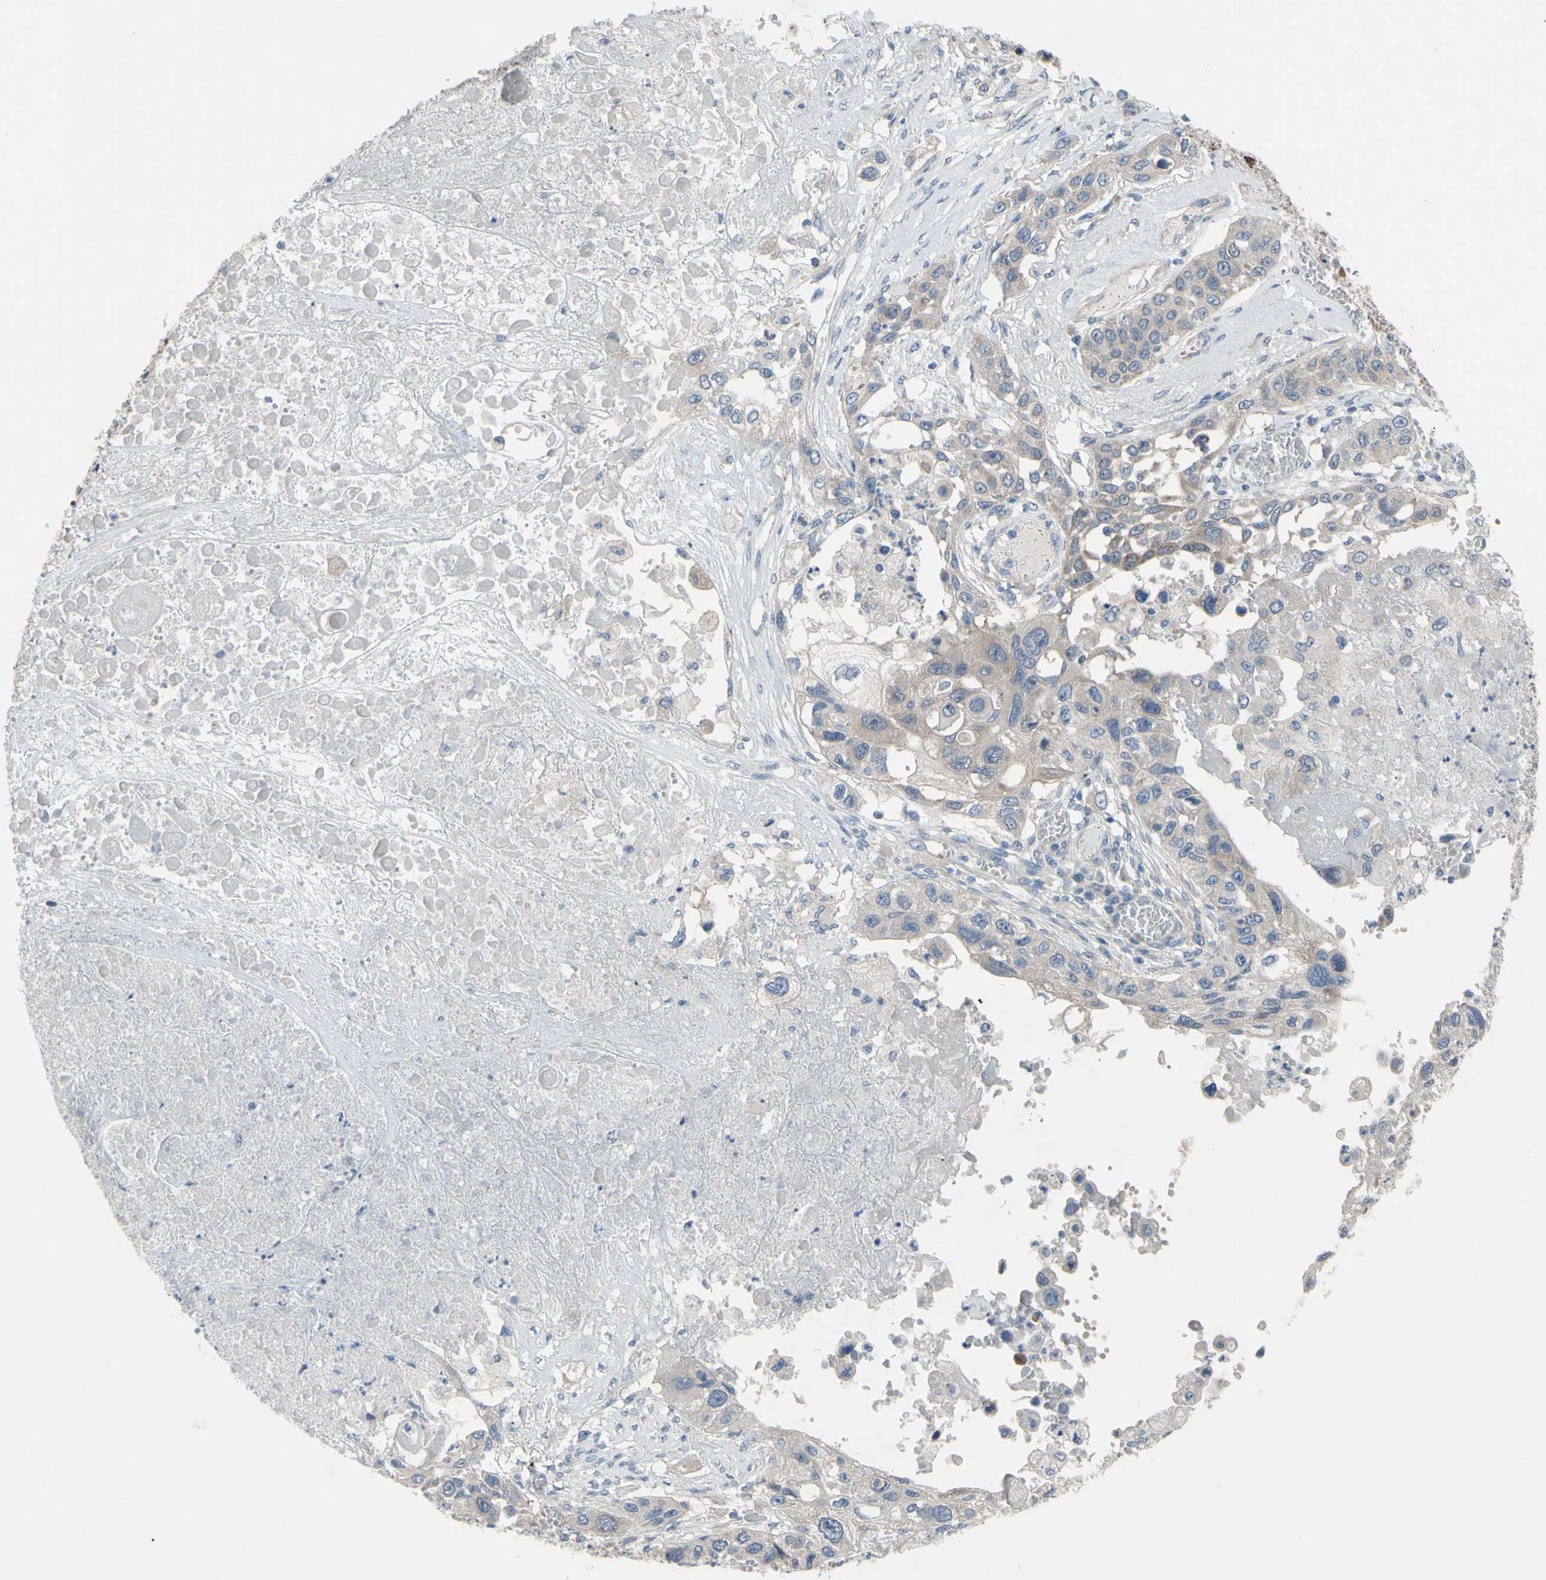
{"staining": {"intensity": "weak", "quantity": ">75%", "location": "cytoplasmic/membranous"}, "tissue": "lung cancer", "cell_type": "Tumor cells", "image_type": "cancer", "snomed": [{"axis": "morphology", "description": "Squamous cell carcinoma, NOS"}, {"axis": "topography", "description": "Lung"}], "caption": "Squamous cell carcinoma (lung) stained with a brown dye reveals weak cytoplasmic/membranous positive expression in approximately >75% of tumor cells.", "gene": "GRAMD2B", "patient": {"sex": "male", "age": 71}}